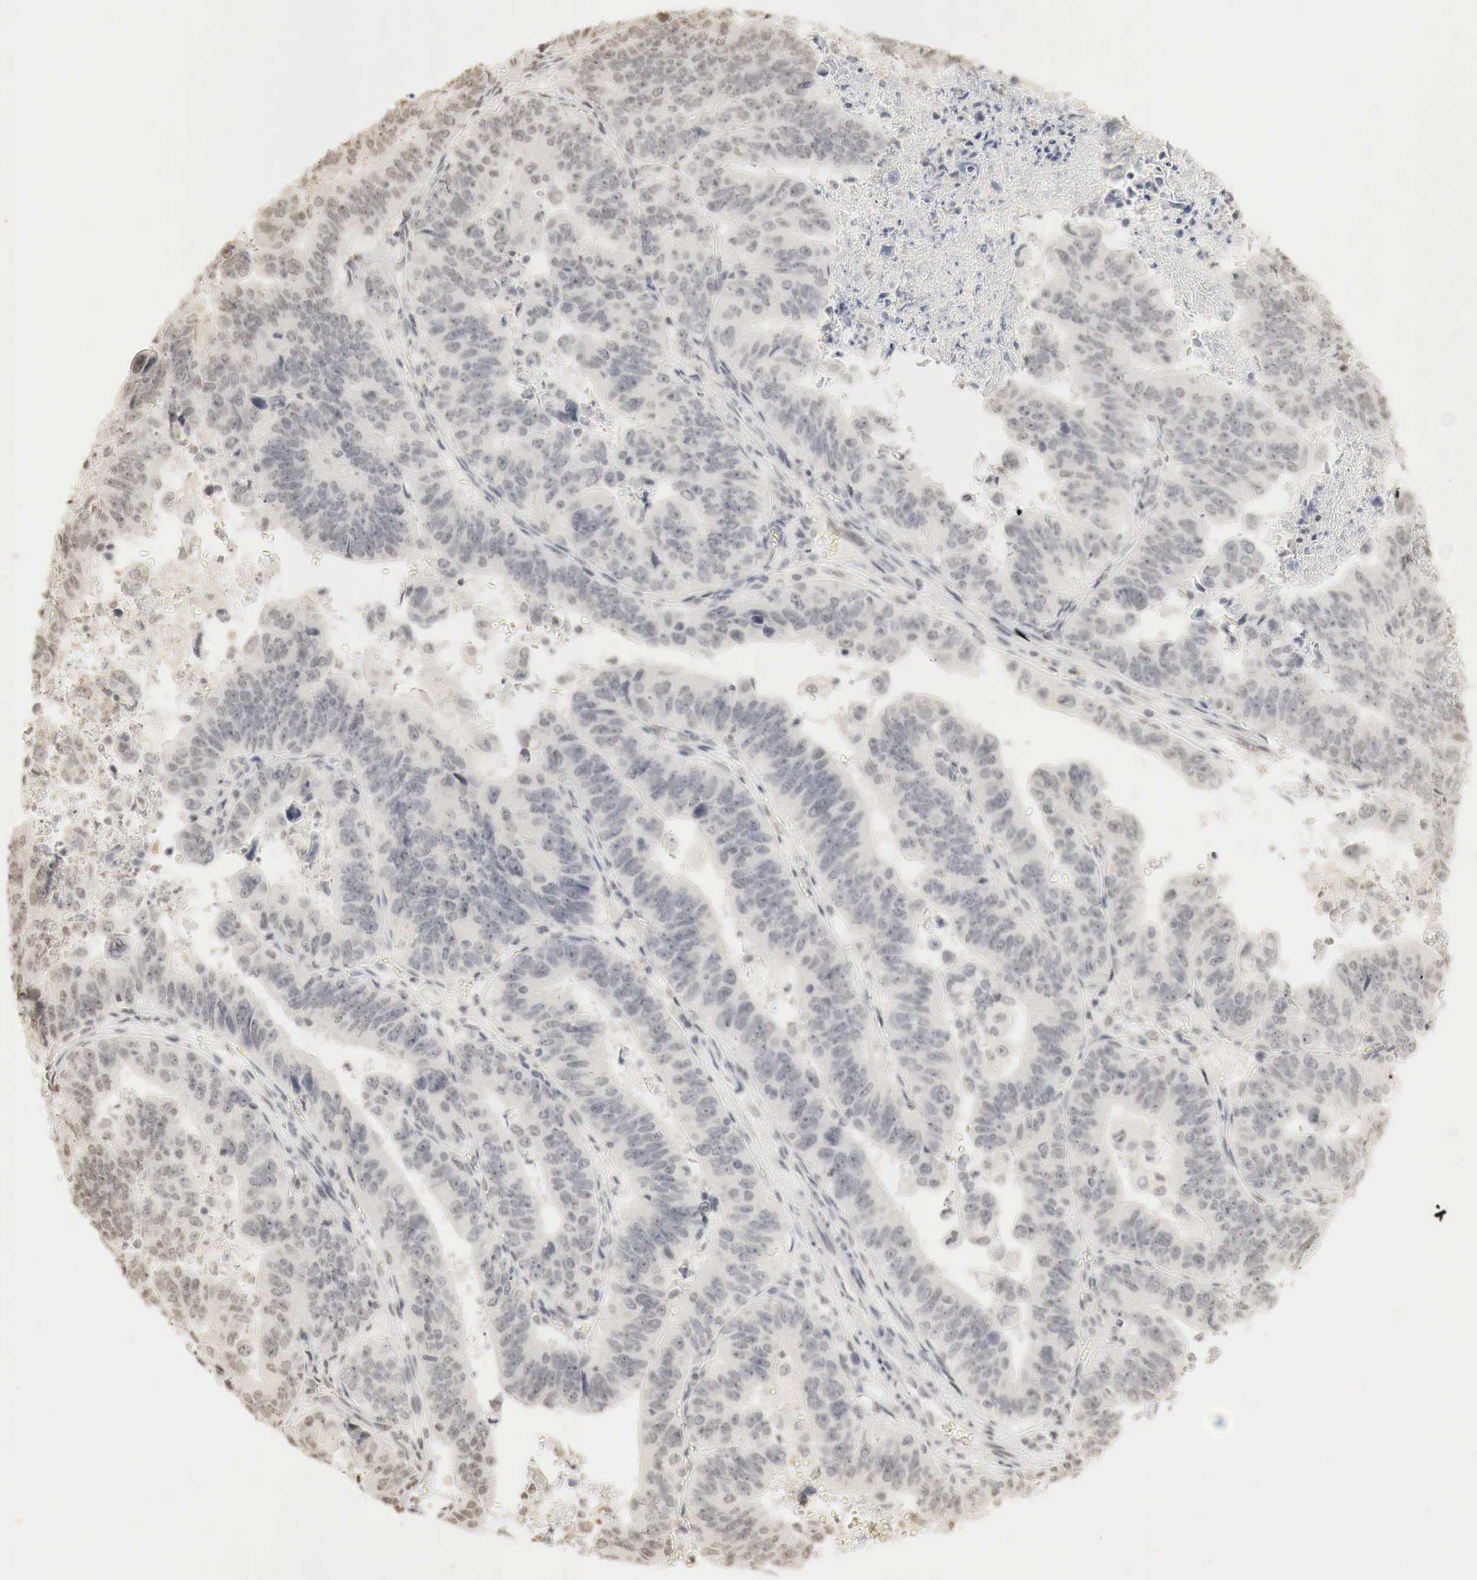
{"staining": {"intensity": "negative", "quantity": "none", "location": "none"}, "tissue": "stomach cancer", "cell_type": "Tumor cells", "image_type": "cancer", "snomed": [{"axis": "morphology", "description": "Adenocarcinoma, NOS"}, {"axis": "topography", "description": "Stomach, upper"}], "caption": "A photomicrograph of stomach cancer (adenocarcinoma) stained for a protein displays no brown staining in tumor cells.", "gene": "ERBB4", "patient": {"sex": "female", "age": 50}}